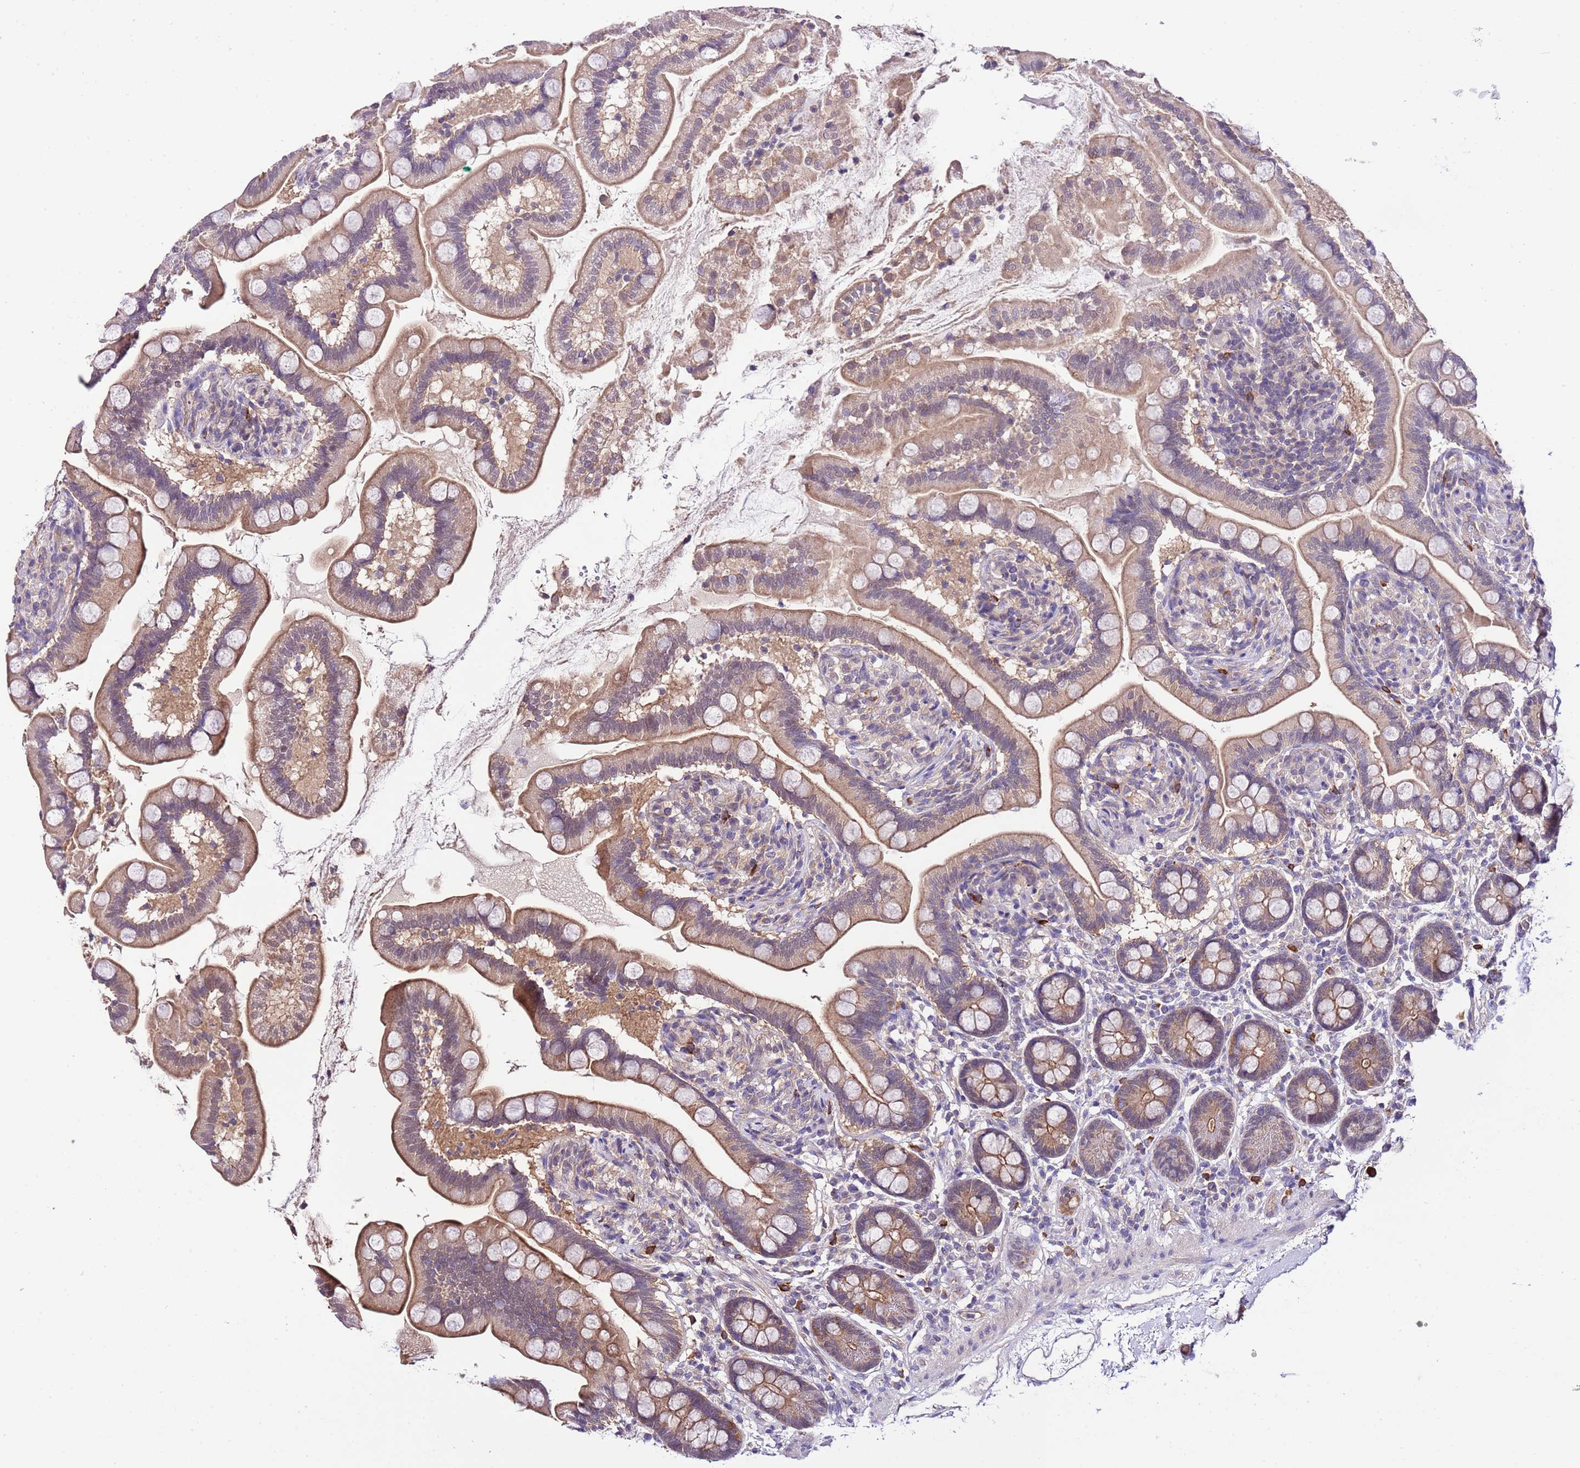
{"staining": {"intensity": "moderate", "quantity": ">75%", "location": "cytoplasmic/membranous"}, "tissue": "small intestine", "cell_type": "Glandular cells", "image_type": "normal", "snomed": [{"axis": "morphology", "description": "Normal tissue, NOS"}, {"axis": "topography", "description": "Small intestine"}], "caption": "This image demonstrates immunohistochemistry staining of unremarkable human small intestine, with medium moderate cytoplasmic/membranous expression in approximately >75% of glandular cells.", "gene": "DONSON", "patient": {"sex": "female", "age": 64}}